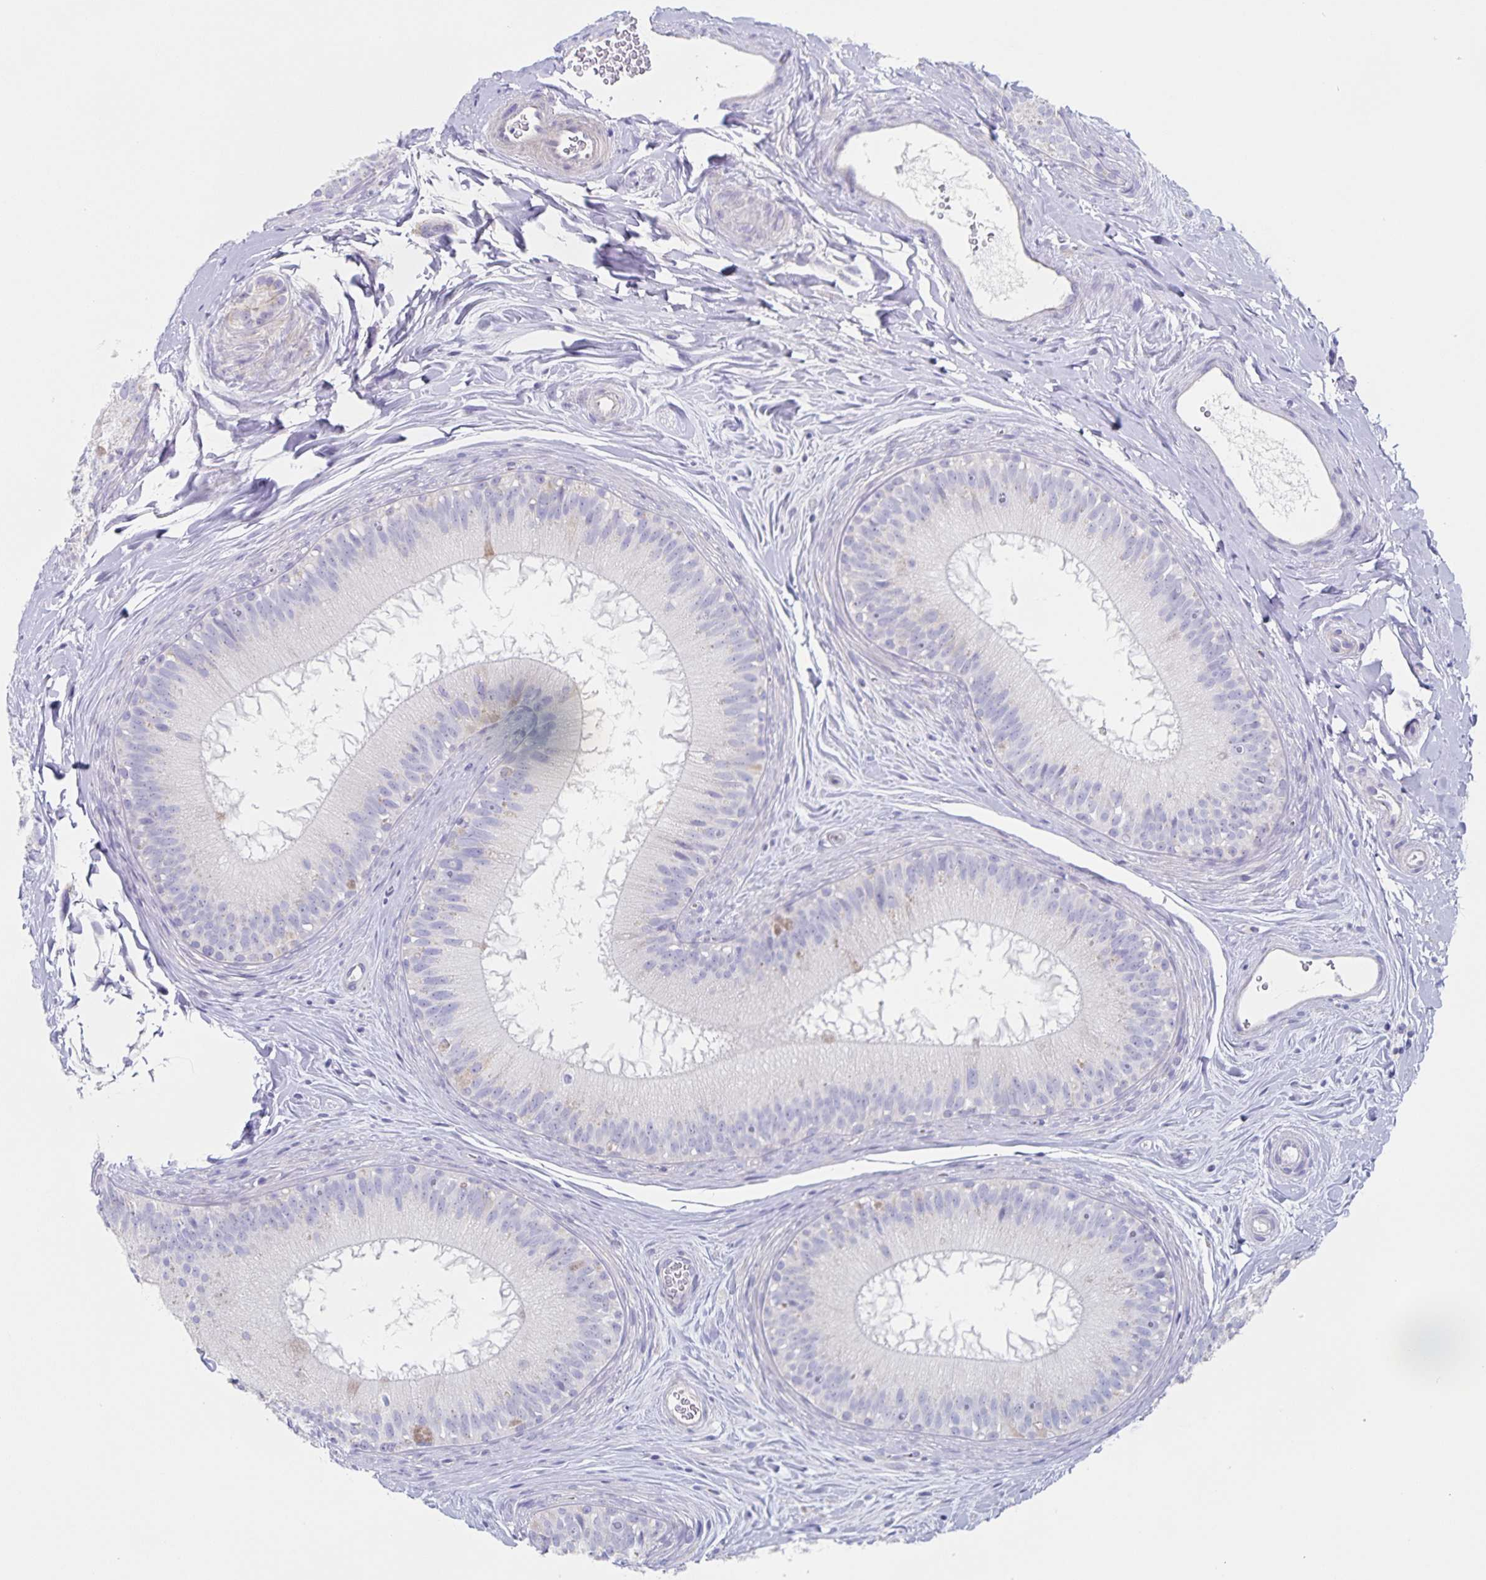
{"staining": {"intensity": "negative", "quantity": "none", "location": "none"}, "tissue": "epididymis", "cell_type": "Glandular cells", "image_type": "normal", "snomed": [{"axis": "morphology", "description": "Normal tissue, NOS"}, {"axis": "topography", "description": "Epididymis"}], "caption": "Glandular cells show no significant protein expression in normal epididymis.", "gene": "CENPH", "patient": {"sex": "male", "age": 44}}